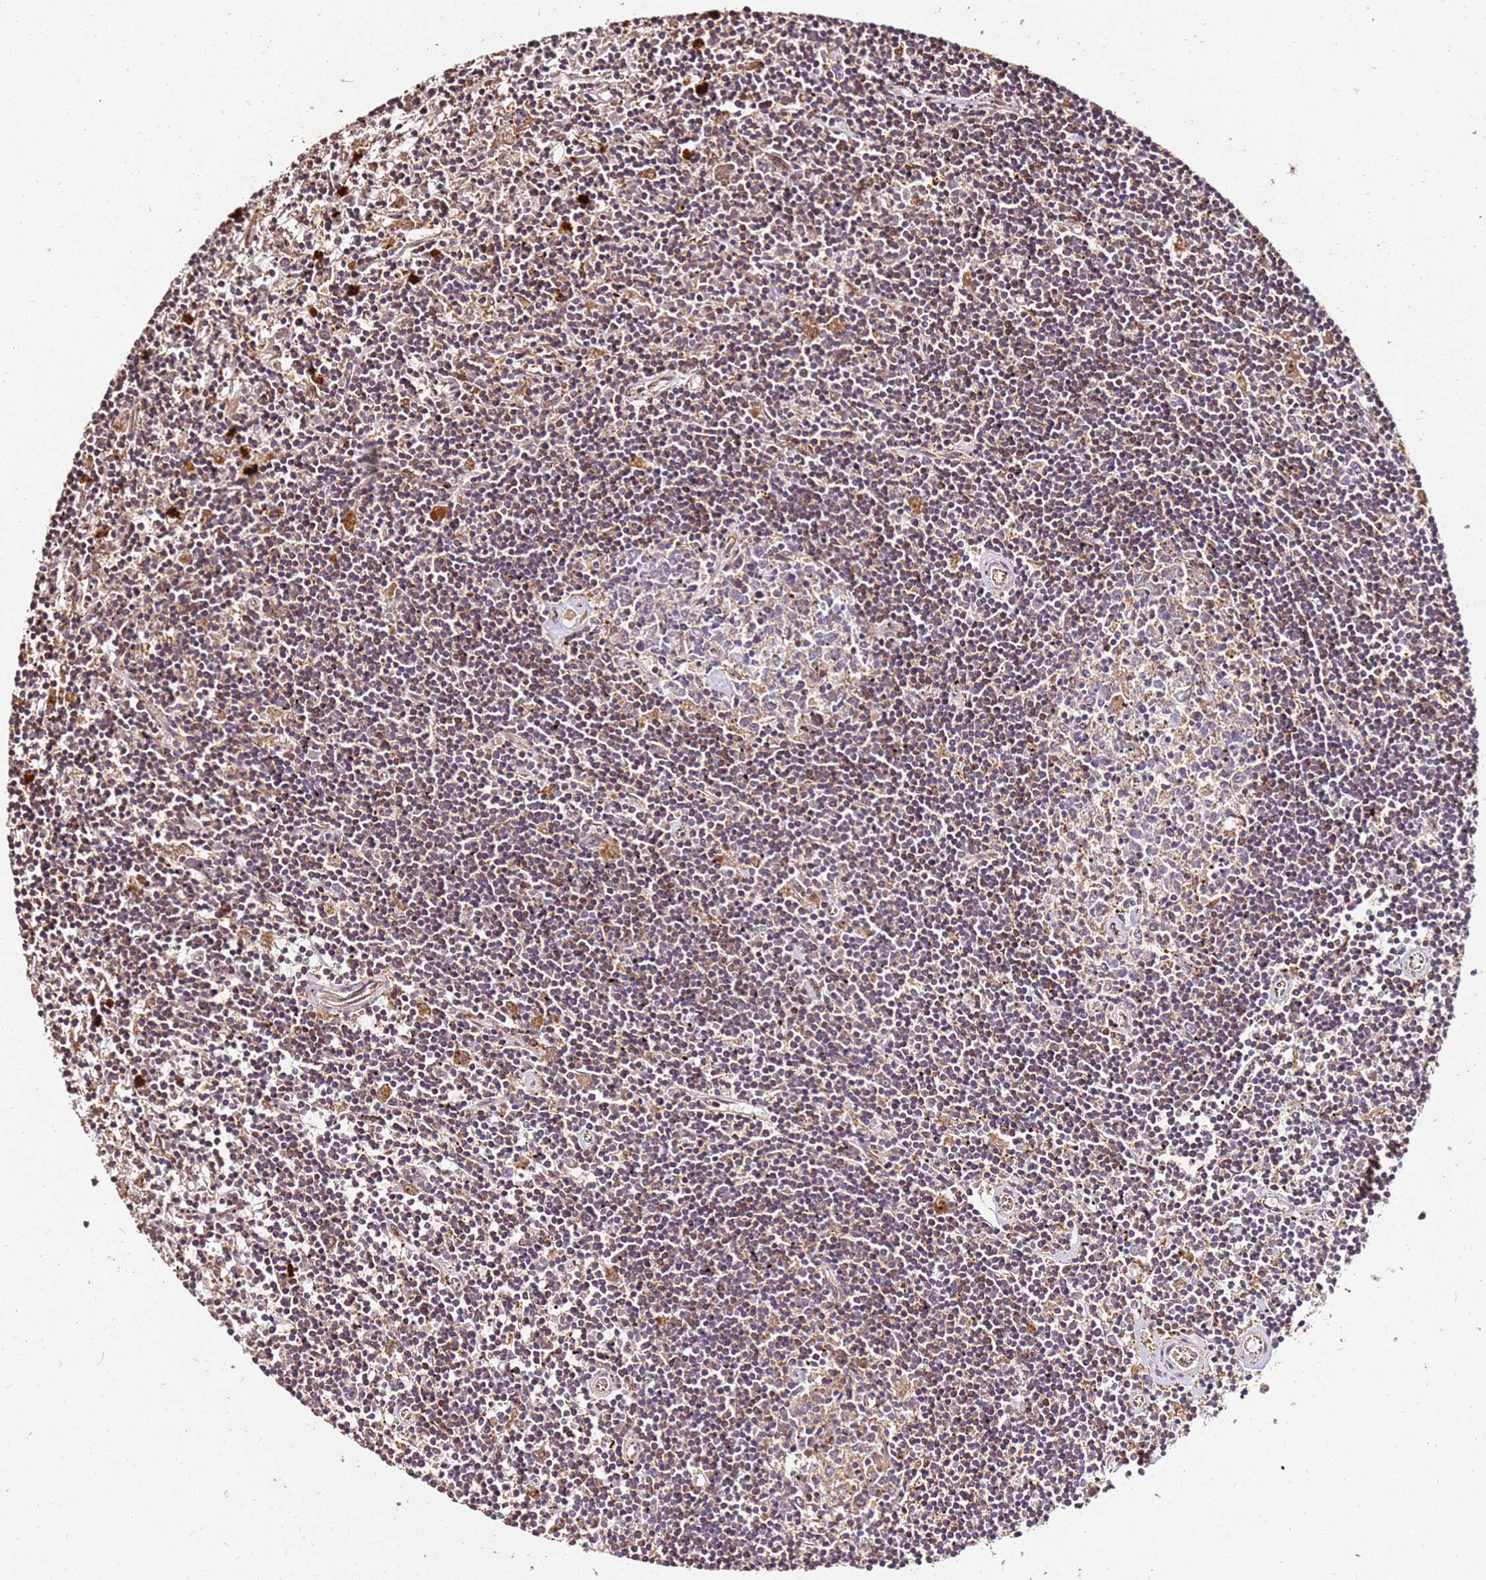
{"staining": {"intensity": "weak", "quantity": "<25%", "location": "cytoplasmic/membranous"}, "tissue": "lymphoma", "cell_type": "Tumor cells", "image_type": "cancer", "snomed": [{"axis": "morphology", "description": "Malignant lymphoma, non-Hodgkin's type, Low grade"}, {"axis": "topography", "description": "Spleen"}], "caption": "A high-resolution micrograph shows immunohistochemistry staining of malignant lymphoma, non-Hodgkin's type (low-grade), which demonstrates no significant expression in tumor cells.", "gene": "DVL3", "patient": {"sex": "male", "age": 76}}